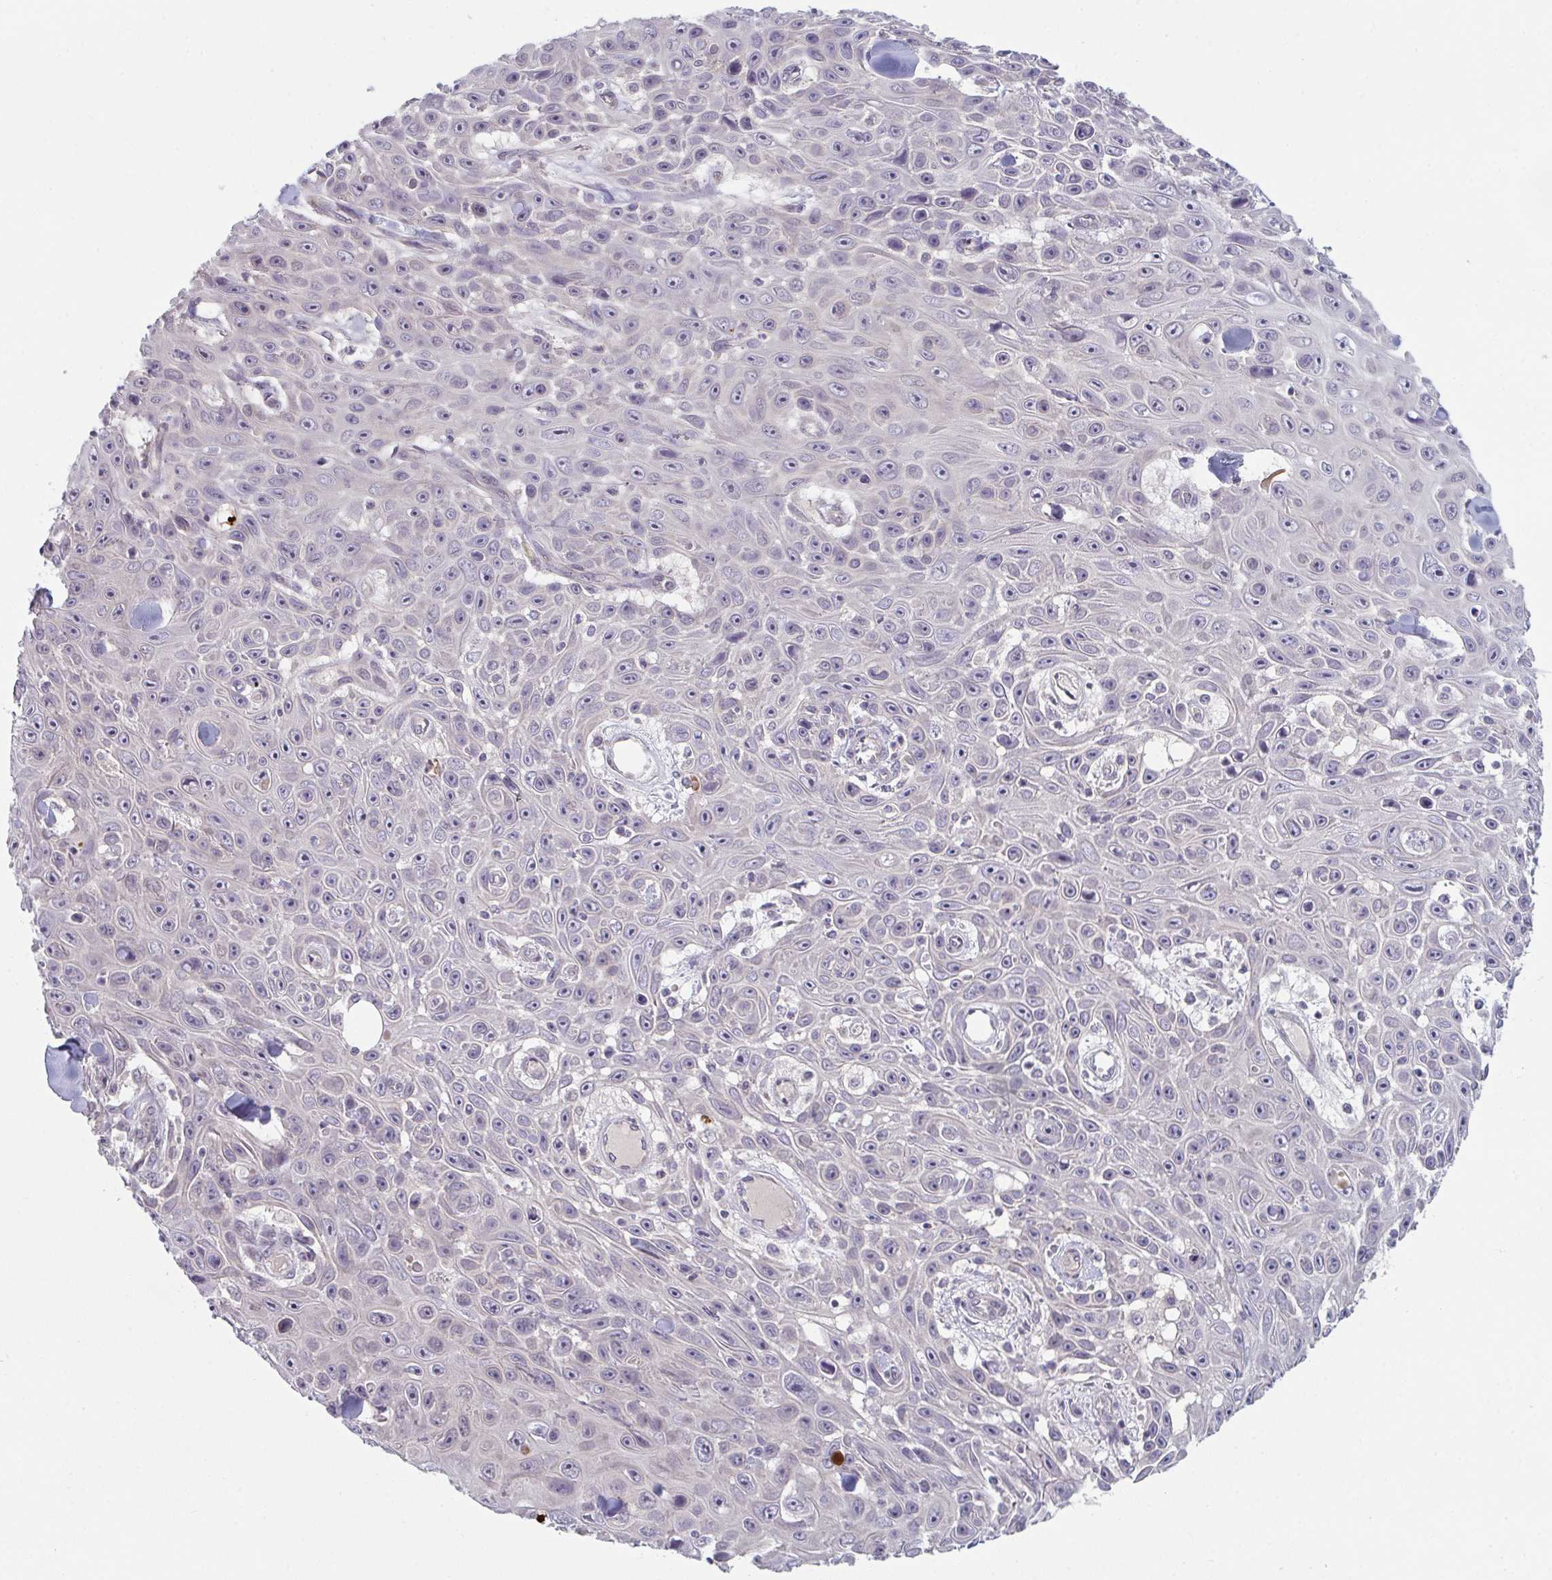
{"staining": {"intensity": "negative", "quantity": "none", "location": "none"}, "tissue": "skin cancer", "cell_type": "Tumor cells", "image_type": "cancer", "snomed": [{"axis": "morphology", "description": "Squamous cell carcinoma, NOS"}, {"axis": "topography", "description": "Skin"}], "caption": "This is a photomicrograph of immunohistochemistry staining of squamous cell carcinoma (skin), which shows no expression in tumor cells.", "gene": "ZNF214", "patient": {"sex": "male", "age": 82}}